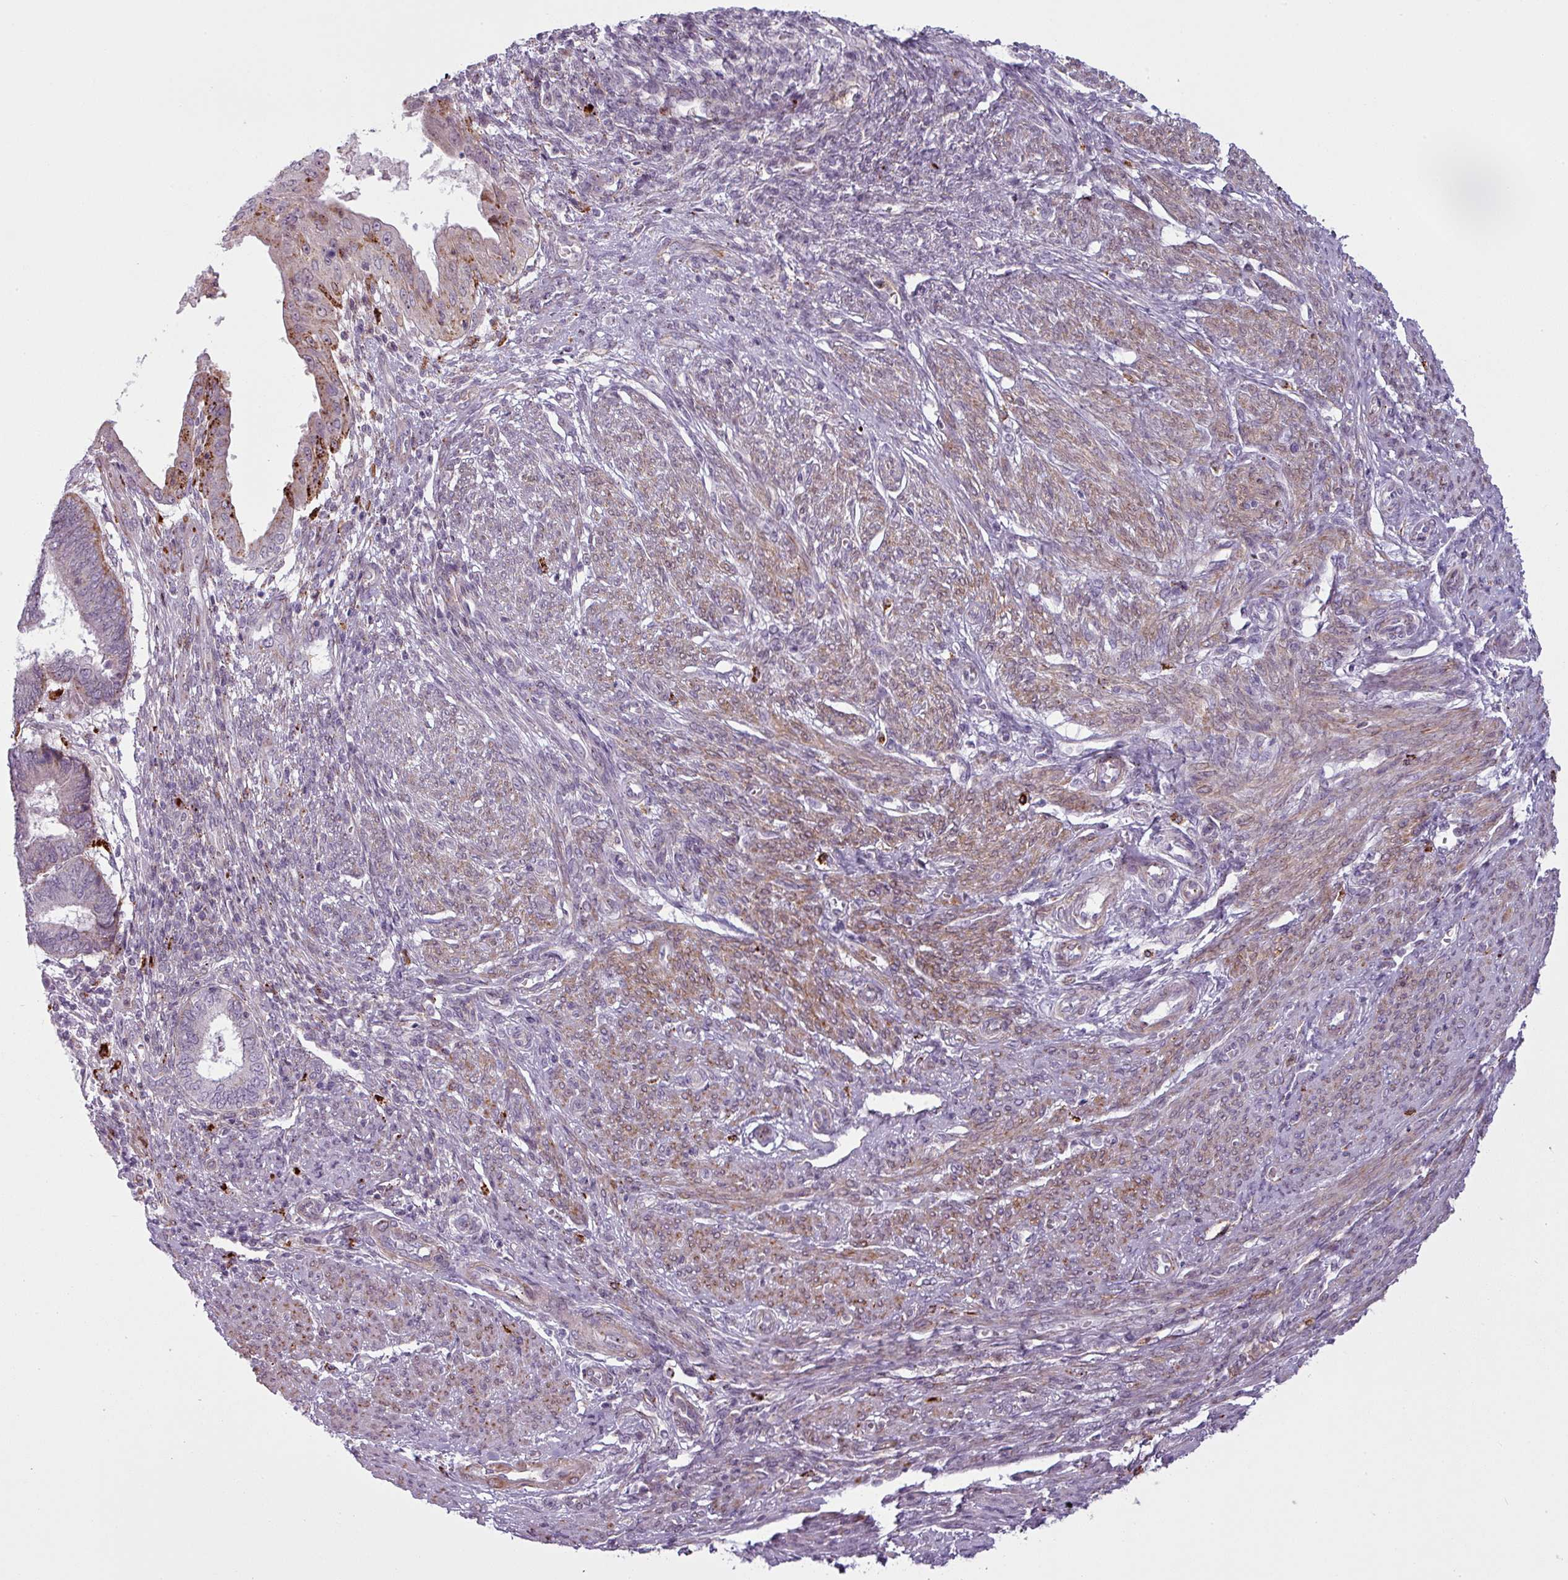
{"staining": {"intensity": "moderate", "quantity": "25%-75%", "location": "cytoplasmic/membranous"}, "tissue": "endometrial cancer", "cell_type": "Tumor cells", "image_type": "cancer", "snomed": [{"axis": "morphology", "description": "Adenocarcinoma, NOS"}, {"axis": "topography", "description": "Uterus"}, {"axis": "topography", "description": "Endometrium"}], "caption": "Endometrial cancer stained with immunohistochemistry (IHC) displays moderate cytoplasmic/membranous positivity in approximately 25%-75% of tumor cells.", "gene": "MAP7D2", "patient": {"sex": "female", "age": 70}}